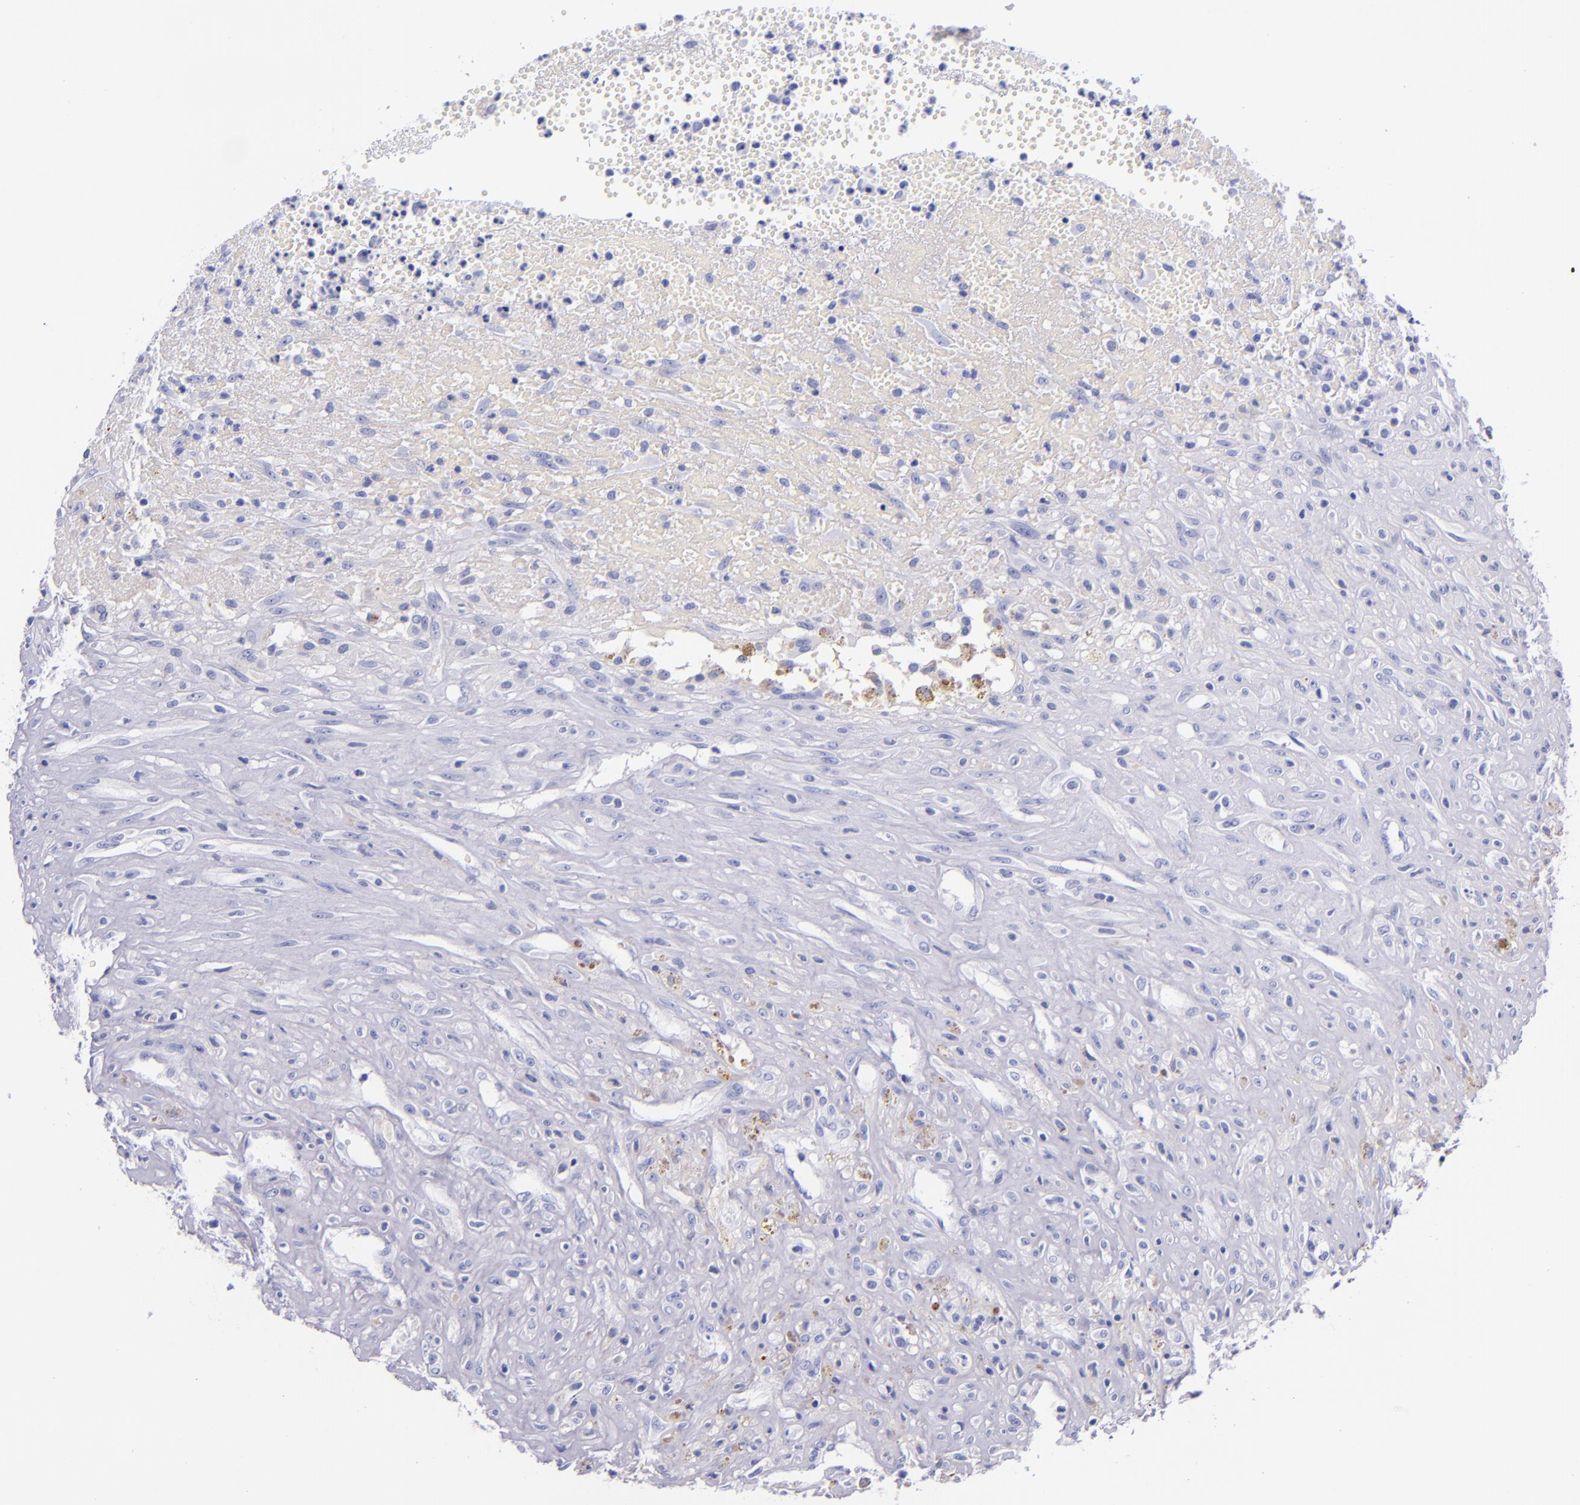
{"staining": {"intensity": "negative", "quantity": "none", "location": "none"}, "tissue": "glioma", "cell_type": "Tumor cells", "image_type": "cancer", "snomed": [{"axis": "morphology", "description": "Glioma, malignant, High grade"}, {"axis": "topography", "description": "Brain"}], "caption": "Tumor cells show no significant staining in glioma. Brightfield microscopy of immunohistochemistry (IHC) stained with DAB (brown) and hematoxylin (blue), captured at high magnification.", "gene": "LAG3", "patient": {"sex": "male", "age": 66}}